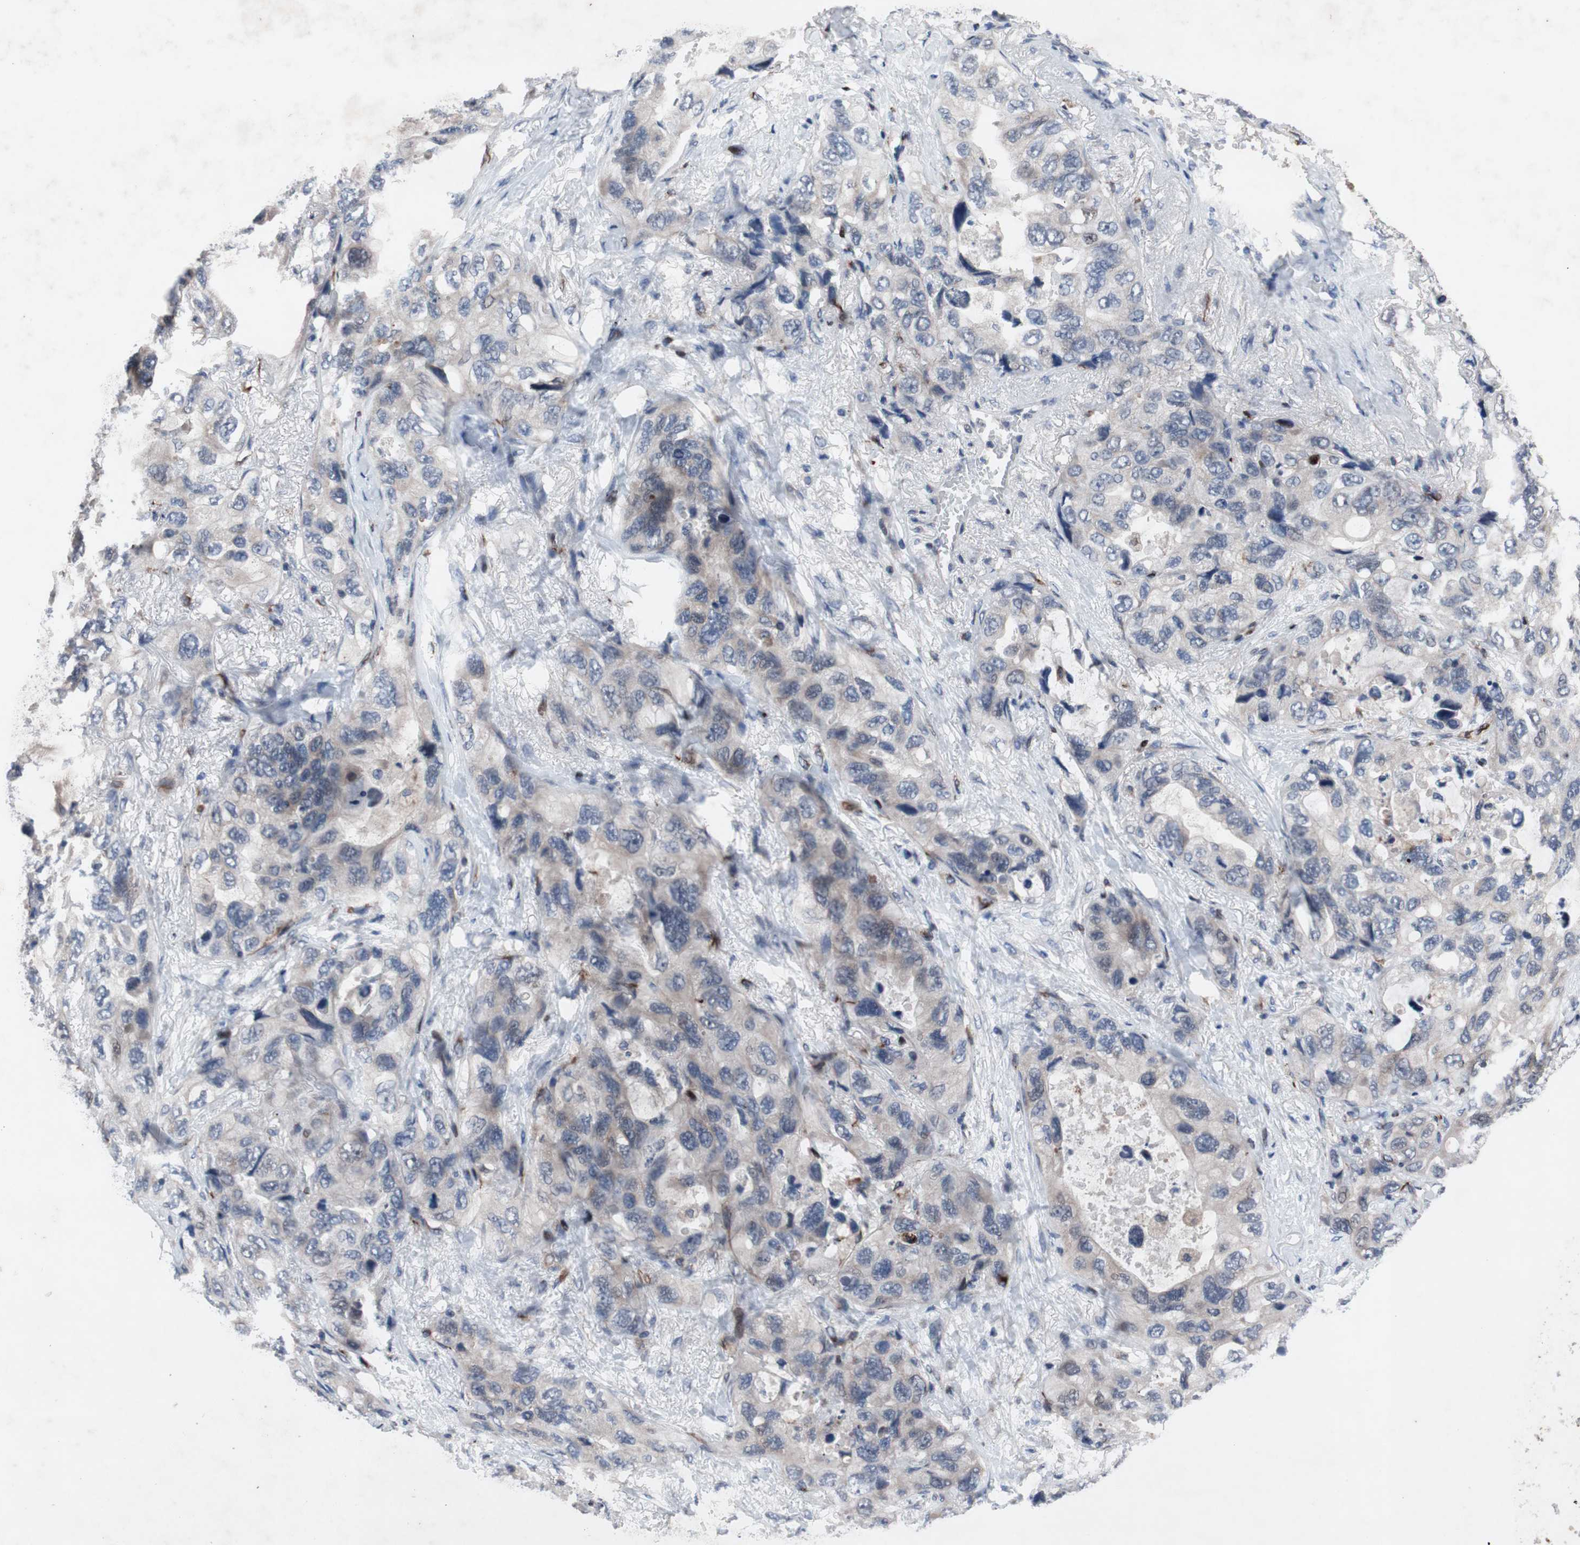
{"staining": {"intensity": "weak", "quantity": "<25%", "location": "cytoplasmic/membranous"}, "tissue": "lung cancer", "cell_type": "Tumor cells", "image_type": "cancer", "snomed": [{"axis": "morphology", "description": "Squamous cell carcinoma, NOS"}, {"axis": "topography", "description": "Lung"}], "caption": "Immunohistochemistry photomicrograph of neoplastic tissue: lung cancer stained with DAB (3,3'-diaminobenzidine) shows no significant protein positivity in tumor cells. (Stains: DAB immunohistochemistry (IHC) with hematoxylin counter stain, Microscopy: brightfield microscopy at high magnification).", "gene": "MUTYH", "patient": {"sex": "female", "age": 73}}